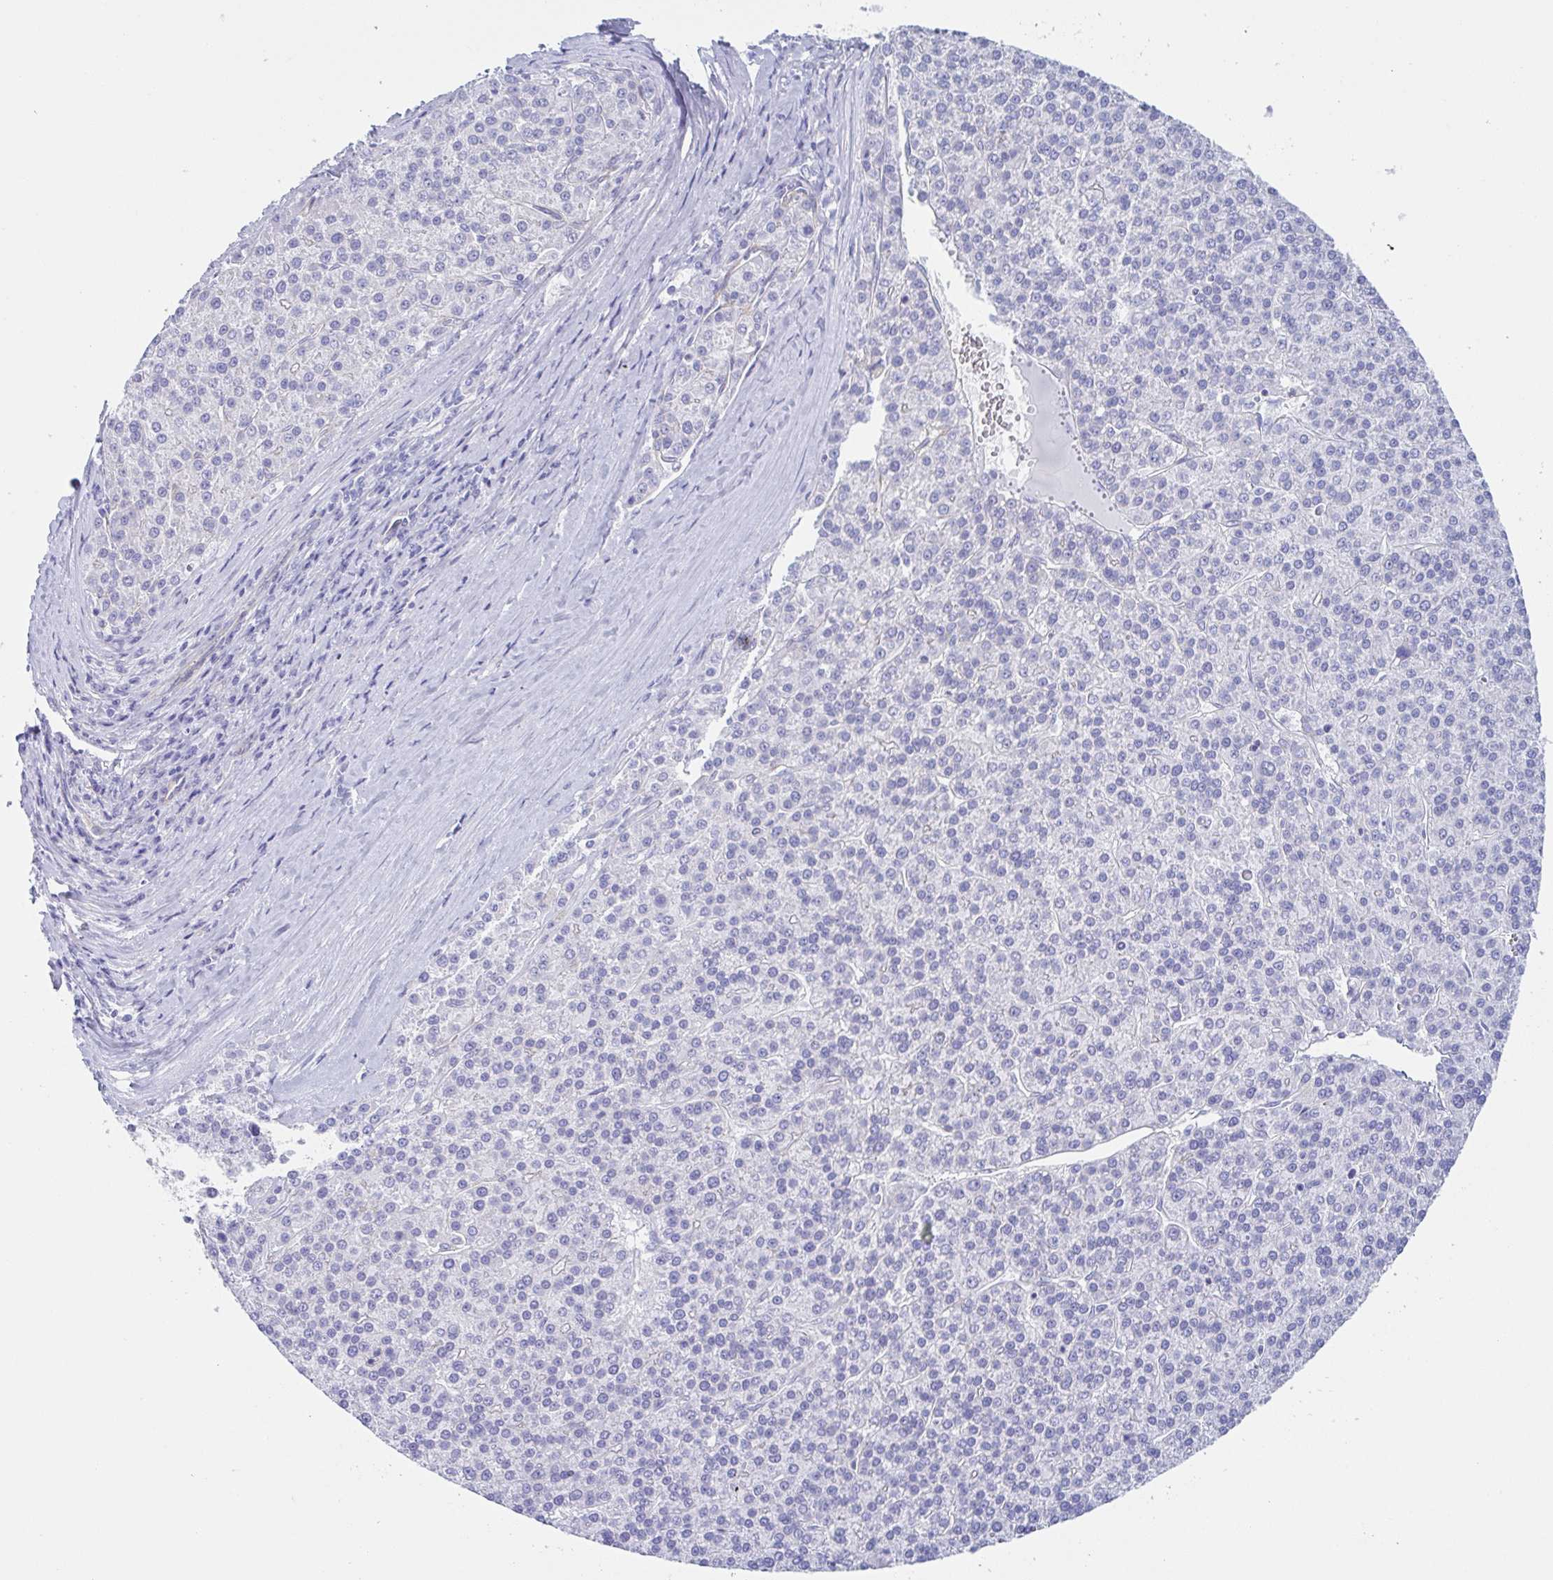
{"staining": {"intensity": "negative", "quantity": "none", "location": "none"}, "tissue": "liver cancer", "cell_type": "Tumor cells", "image_type": "cancer", "snomed": [{"axis": "morphology", "description": "Carcinoma, Hepatocellular, NOS"}, {"axis": "topography", "description": "Liver"}], "caption": "DAB (3,3'-diaminobenzidine) immunohistochemical staining of liver cancer (hepatocellular carcinoma) displays no significant expression in tumor cells.", "gene": "DYNC1I1", "patient": {"sex": "female", "age": 58}}